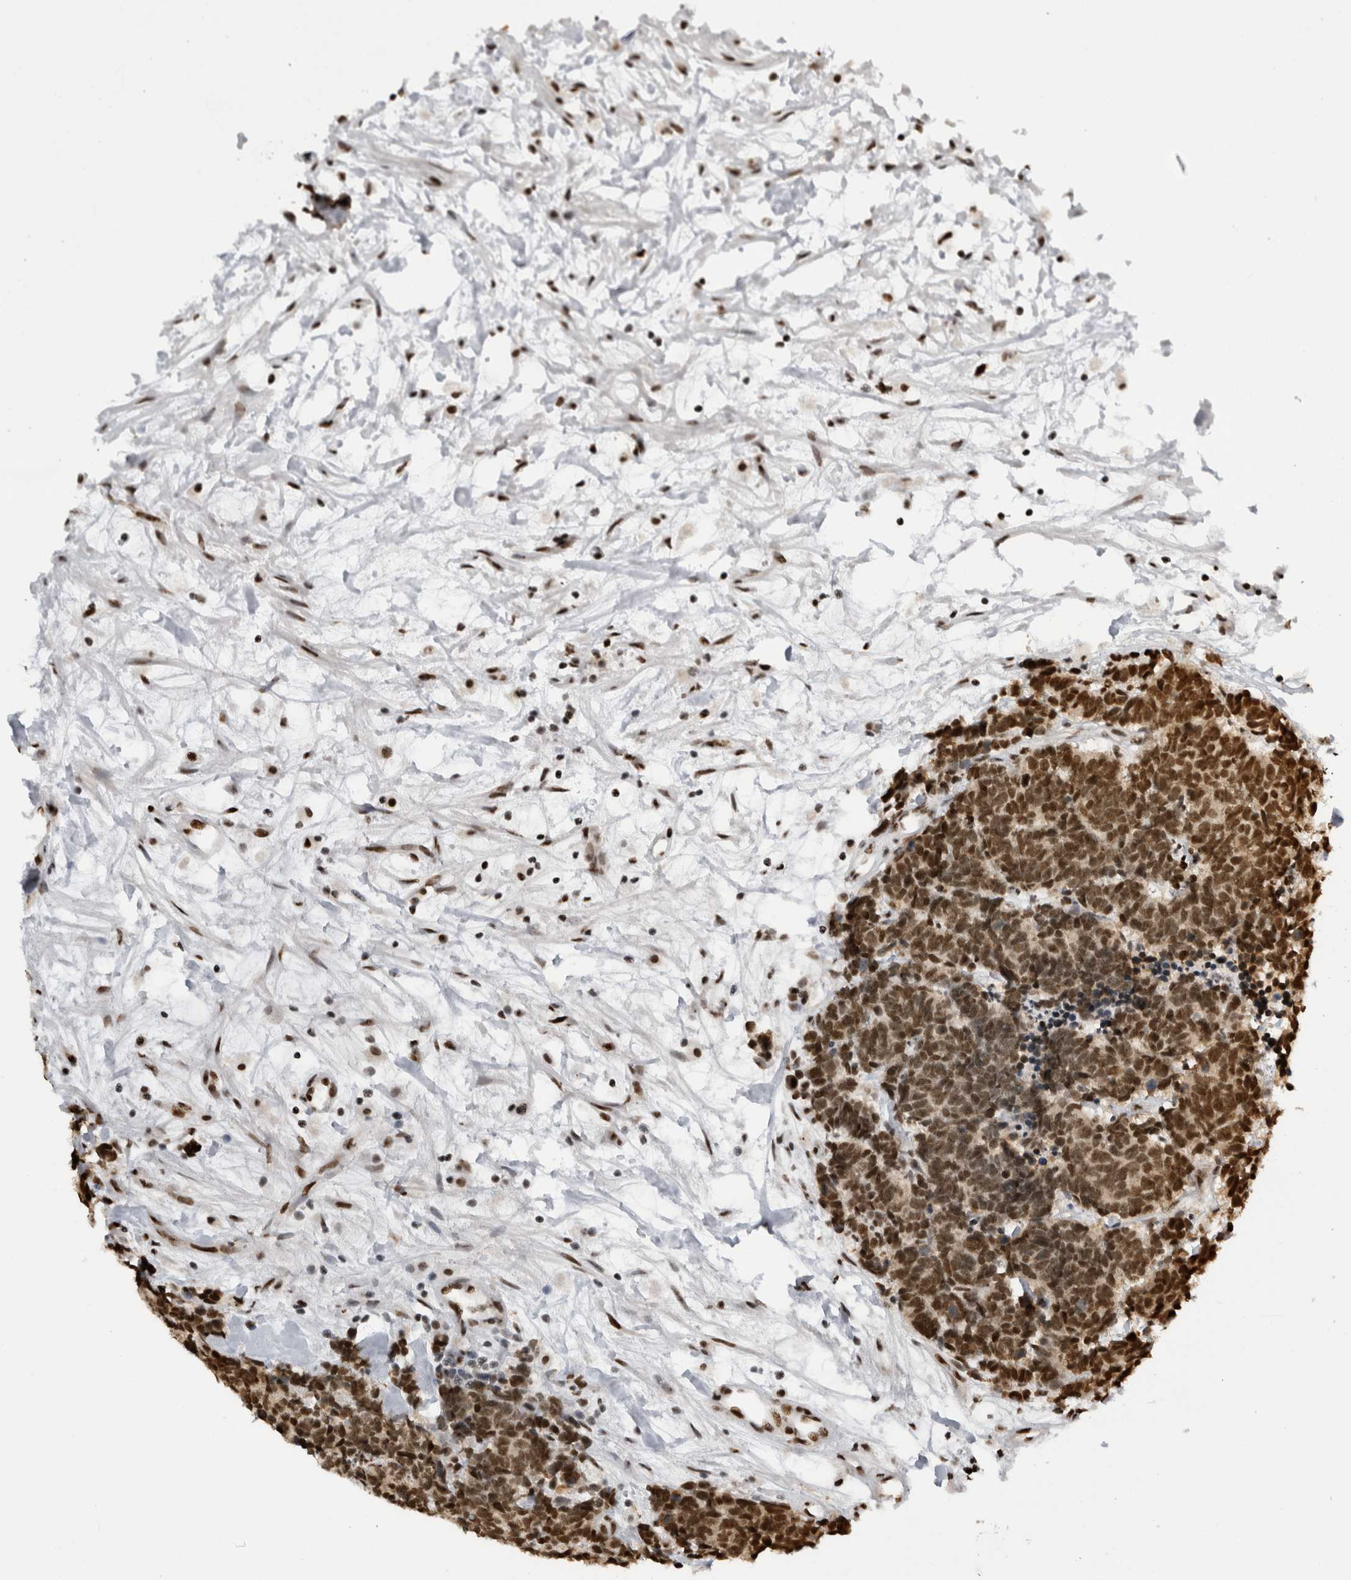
{"staining": {"intensity": "strong", "quantity": ">75%", "location": "nuclear"}, "tissue": "carcinoid", "cell_type": "Tumor cells", "image_type": "cancer", "snomed": [{"axis": "morphology", "description": "Carcinoma, NOS"}, {"axis": "morphology", "description": "Carcinoid, malignant, NOS"}, {"axis": "topography", "description": "Urinary bladder"}], "caption": "Strong nuclear expression for a protein is identified in about >75% of tumor cells of malignant carcinoid using IHC.", "gene": "ZSCAN2", "patient": {"sex": "male", "age": 57}}